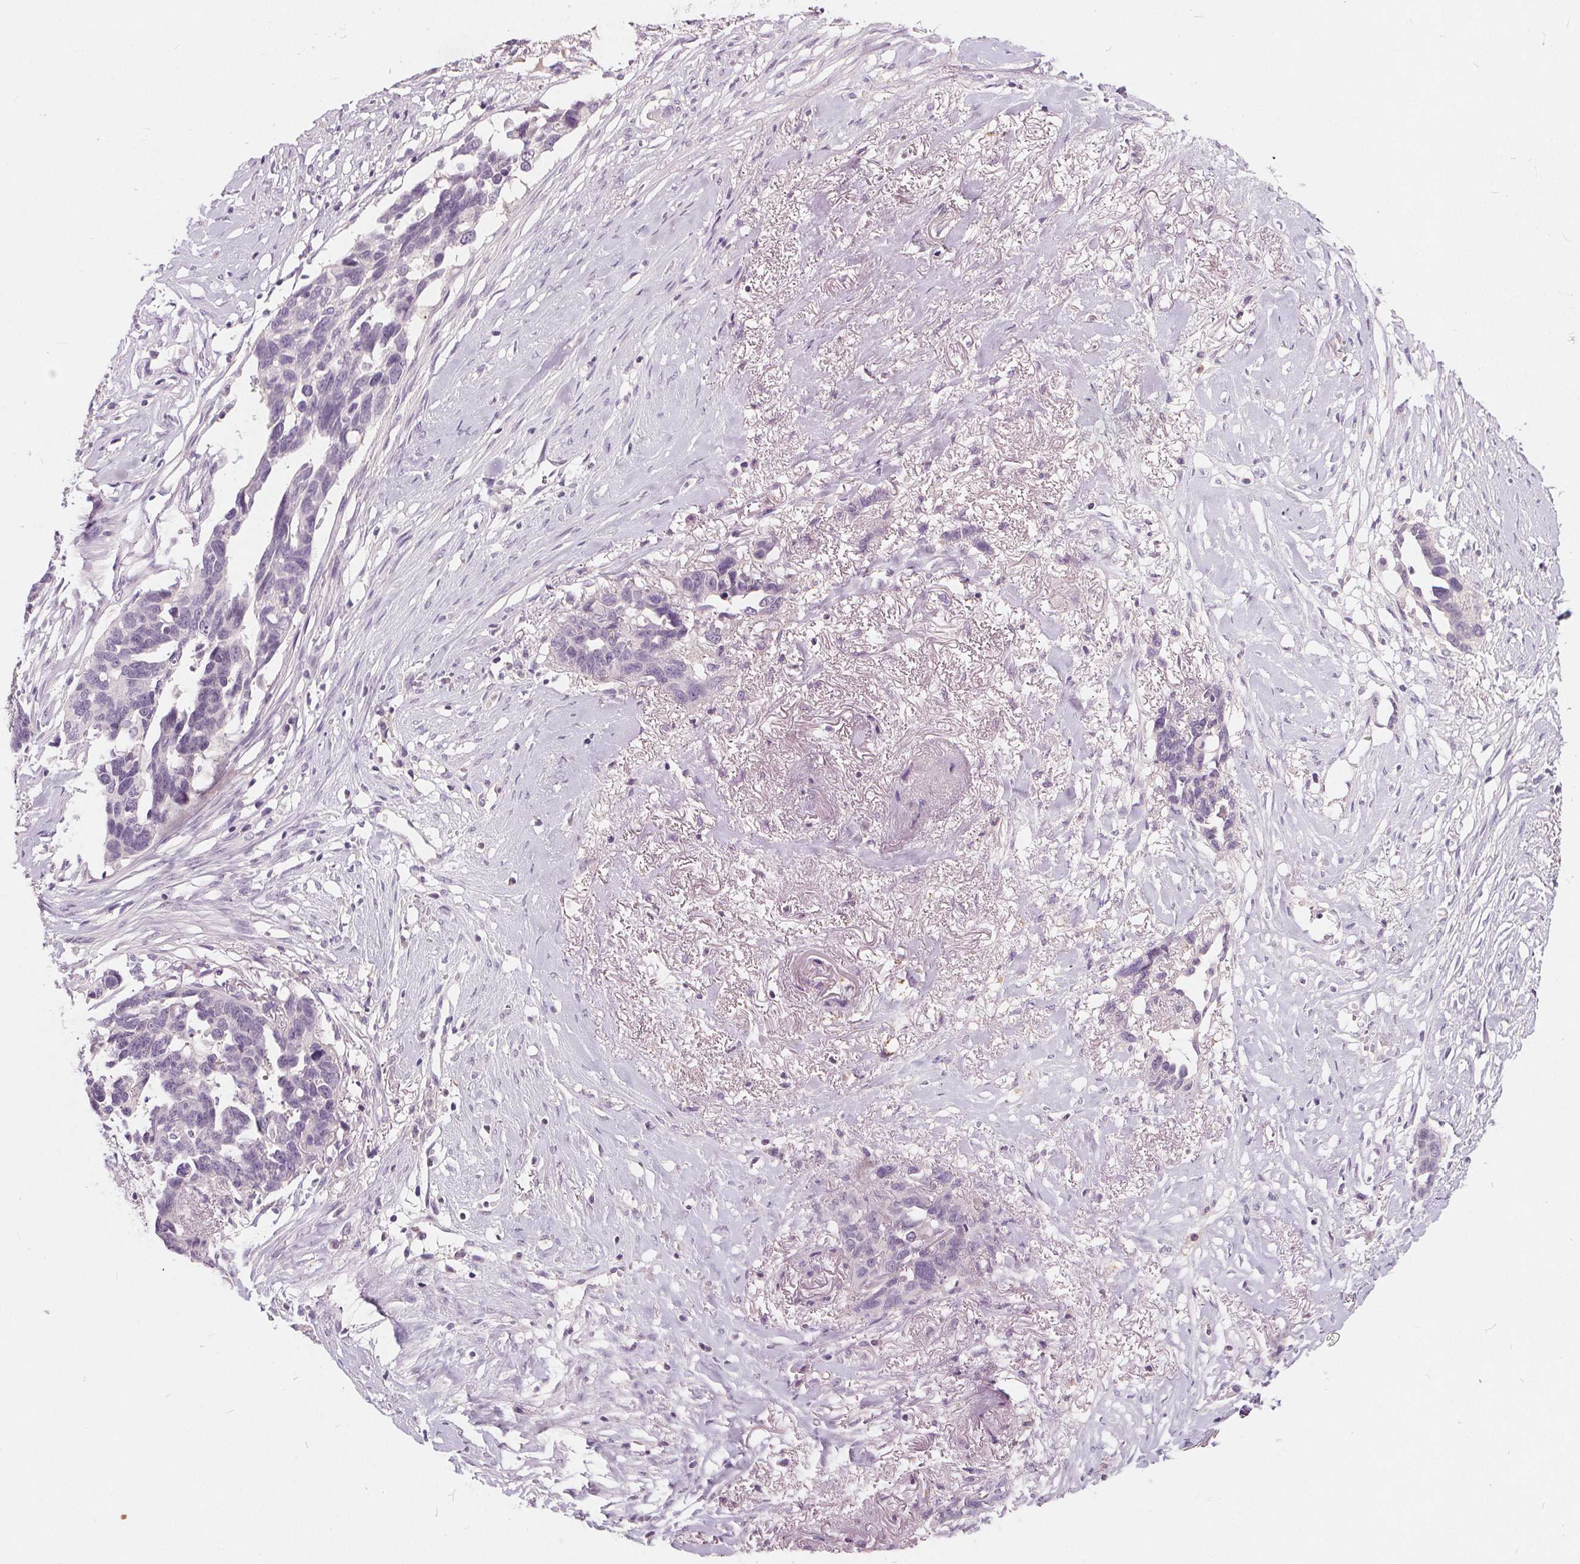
{"staining": {"intensity": "negative", "quantity": "none", "location": "none"}, "tissue": "ovarian cancer", "cell_type": "Tumor cells", "image_type": "cancer", "snomed": [{"axis": "morphology", "description": "Cystadenocarcinoma, serous, NOS"}, {"axis": "topography", "description": "Ovary"}], "caption": "Ovarian cancer stained for a protein using immunohistochemistry reveals no expression tumor cells.", "gene": "PLA2G2E", "patient": {"sex": "female", "age": 69}}